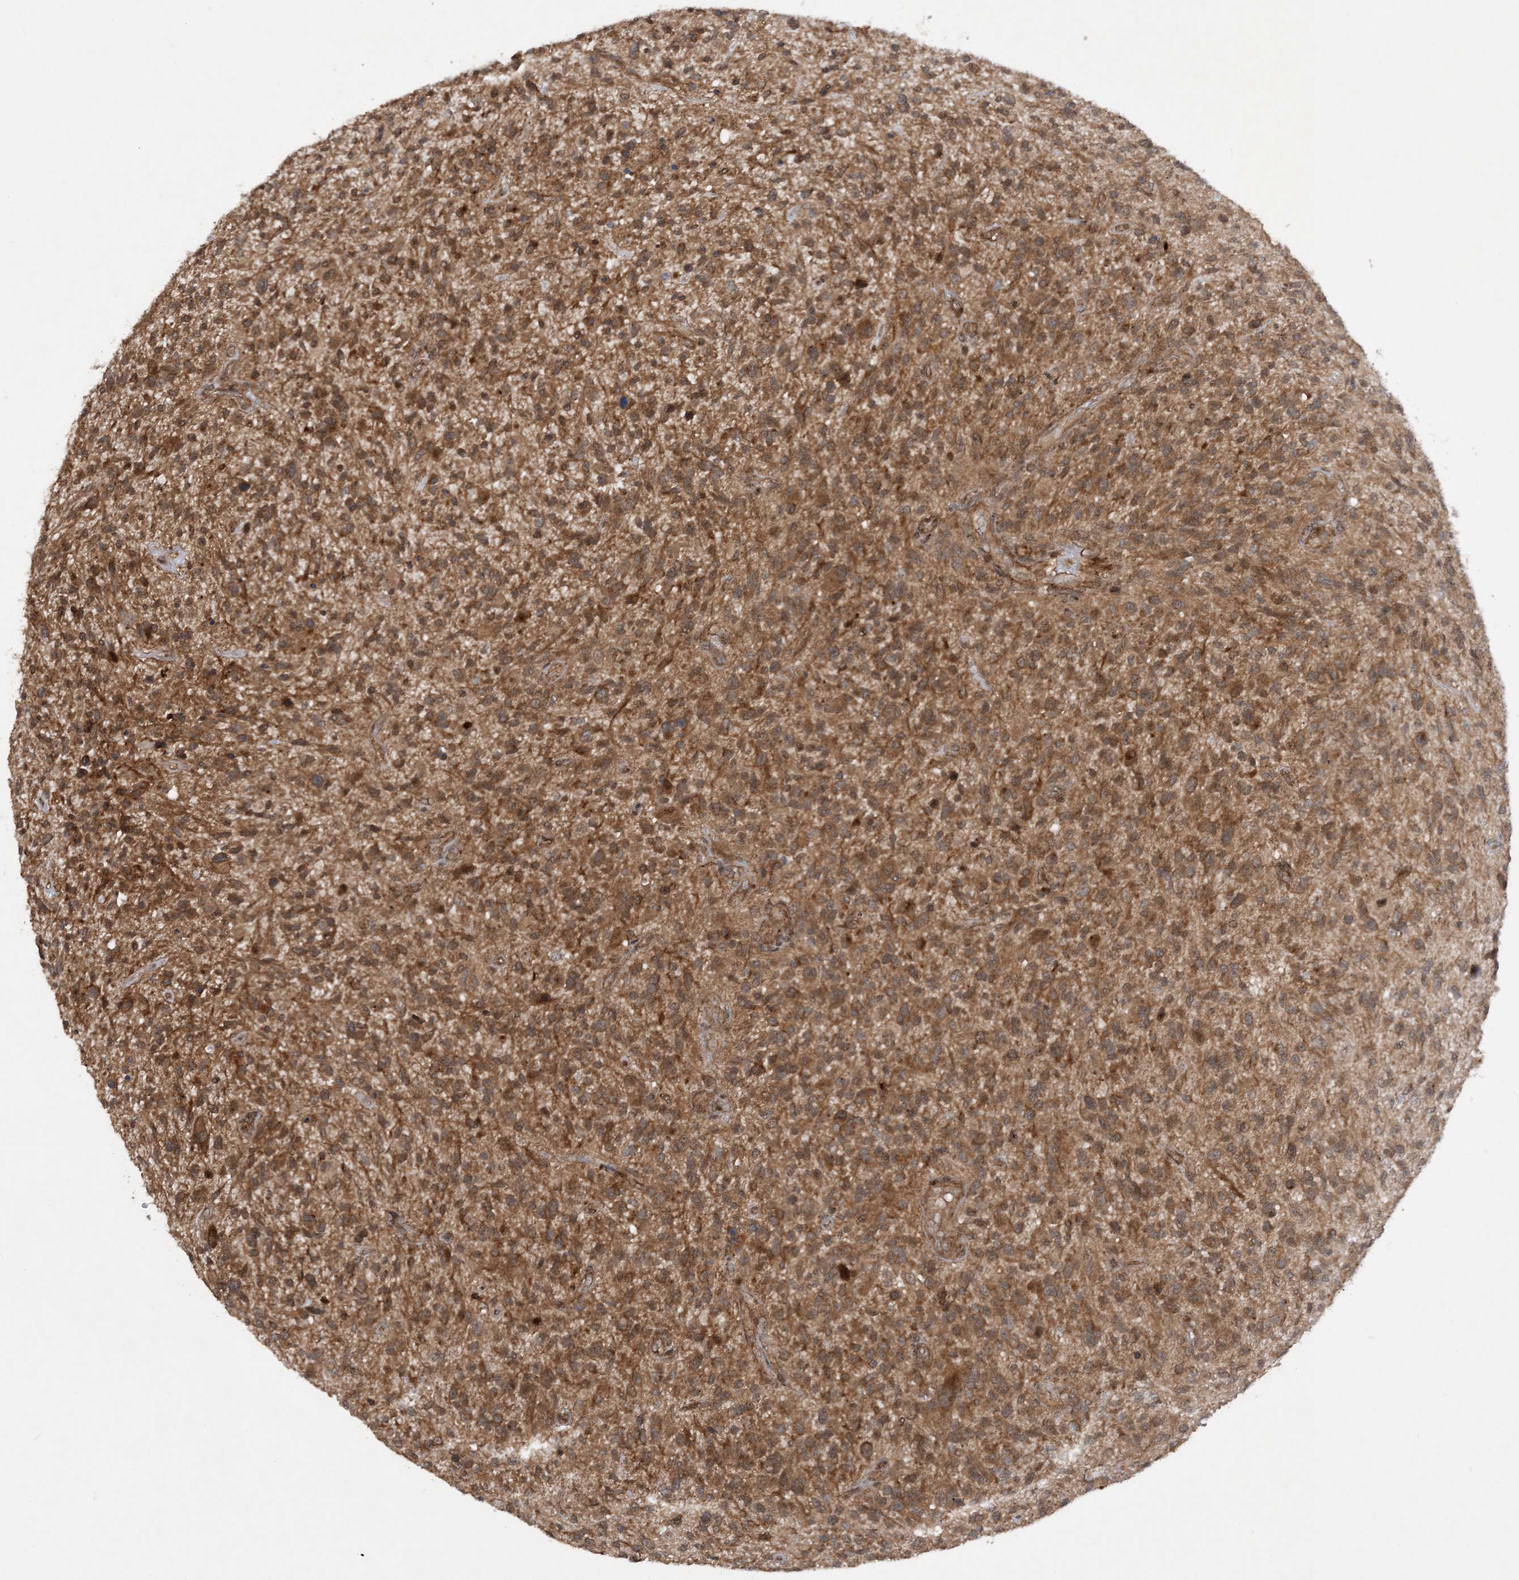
{"staining": {"intensity": "moderate", "quantity": ">75%", "location": "cytoplasmic/membranous"}, "tissue": "glioma", "cell_type": "Tumor cells", "image_type": "cancer", "snomed": [{"axis": "morphology", "description": "Glioma, malignant, High grade"}, {"axis": "topography", "description": "Brain"}], "caption": "About >75% of tumor cells in human malignant glioma (high-grade) demonstrate moderate cytoplasmic/membranous protein staining as visualized by brown immunohistochemical staining.", "gene": "HEMK1", "patient": {"sex": "male", "age": 47}}